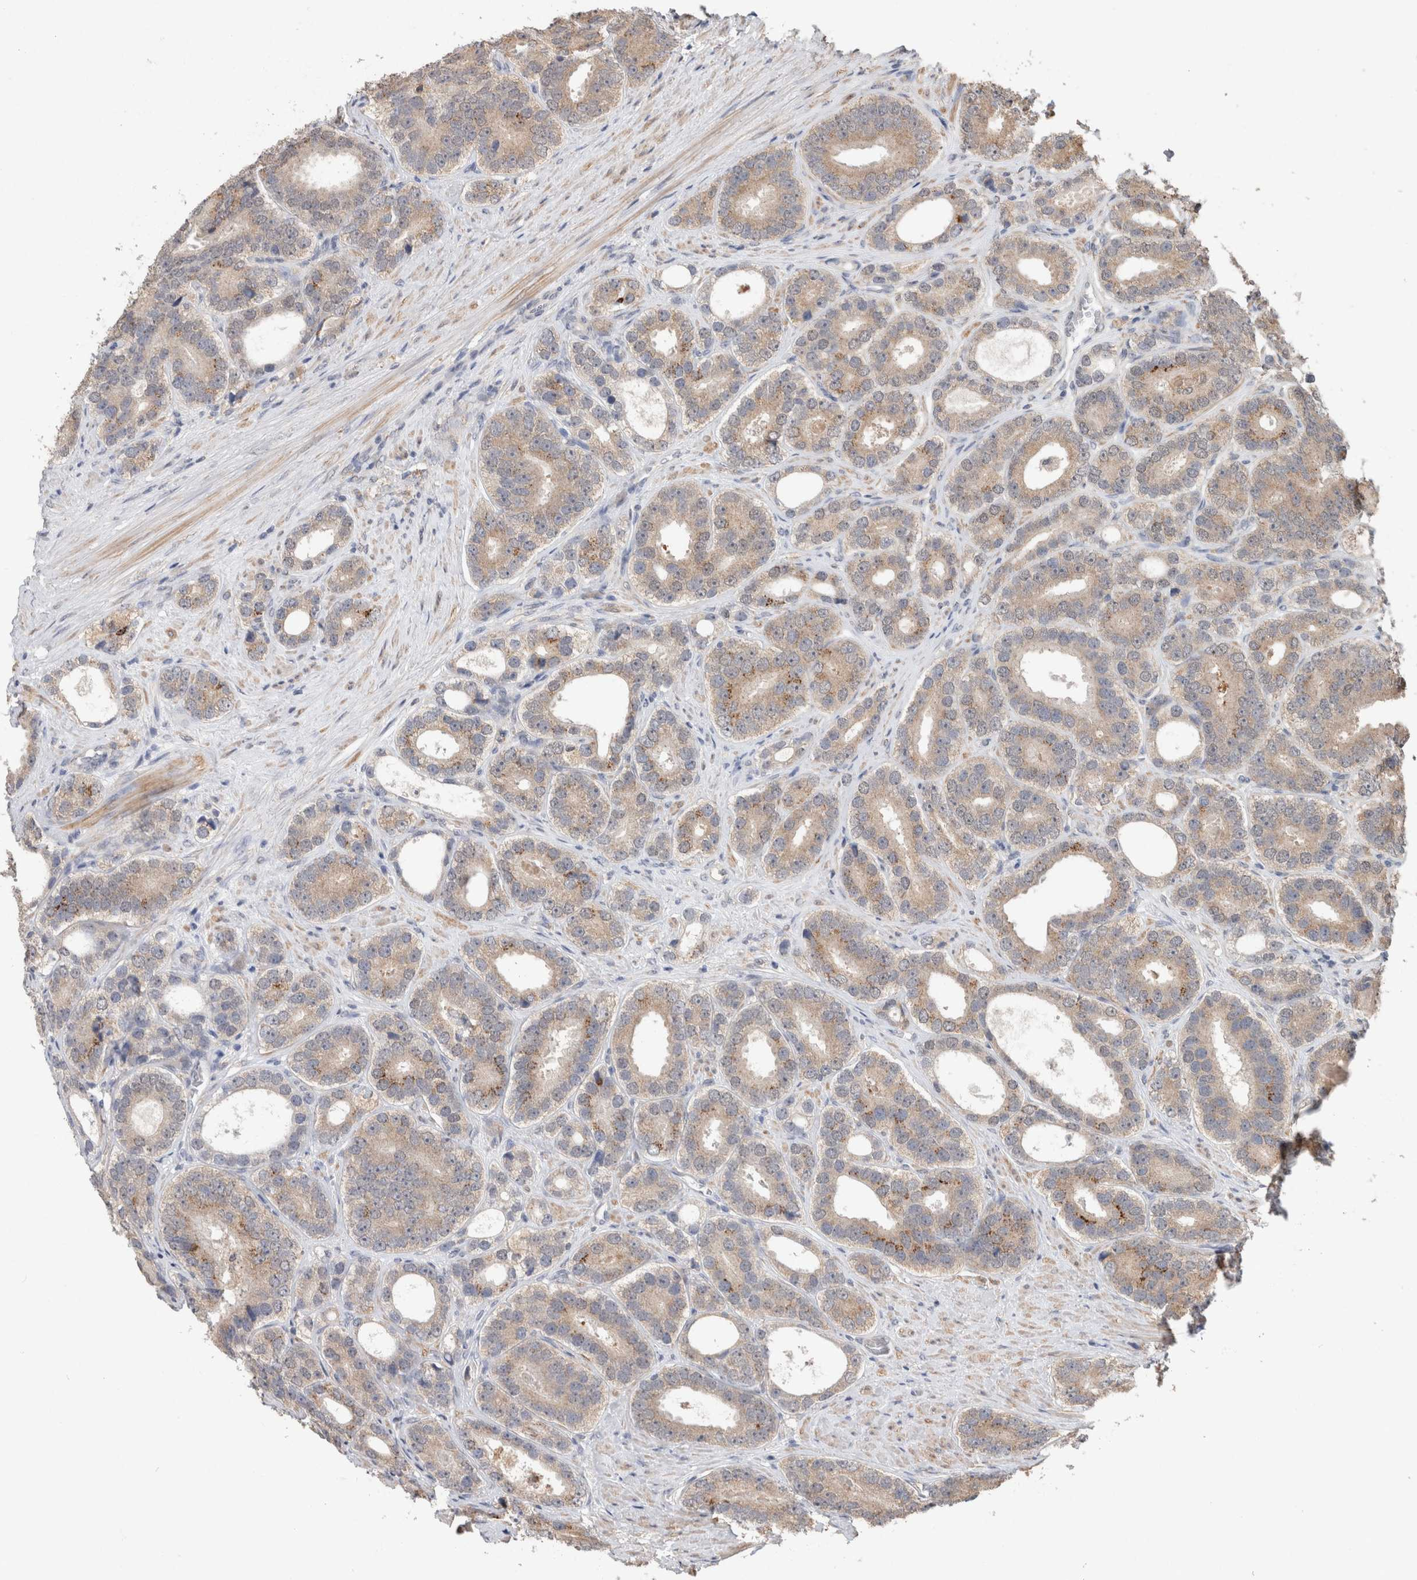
{"staining": {"intensity": "moderate", "quantity": ">75%", "location": "cytoplasmic/membranous"}, "tissue": "prostate cancer", "cell_type": "Tumor cells", "image_type": "cancer", "snomed": [{"axis": "morphology", "description": "Adenocarcinoma, High grade"}, {"axis": "topography", "description": "Prostate"}], "caption": "Approximately >75% of tumor cells in prostate cancer (high-grade adenocarcinoma) exhibit moderate cytoplasmic/membranous protein staining as visualized by brown immunohistochemical staining.", "gene": "RAB14", "patient": {"sex": "male", "age": 56}}